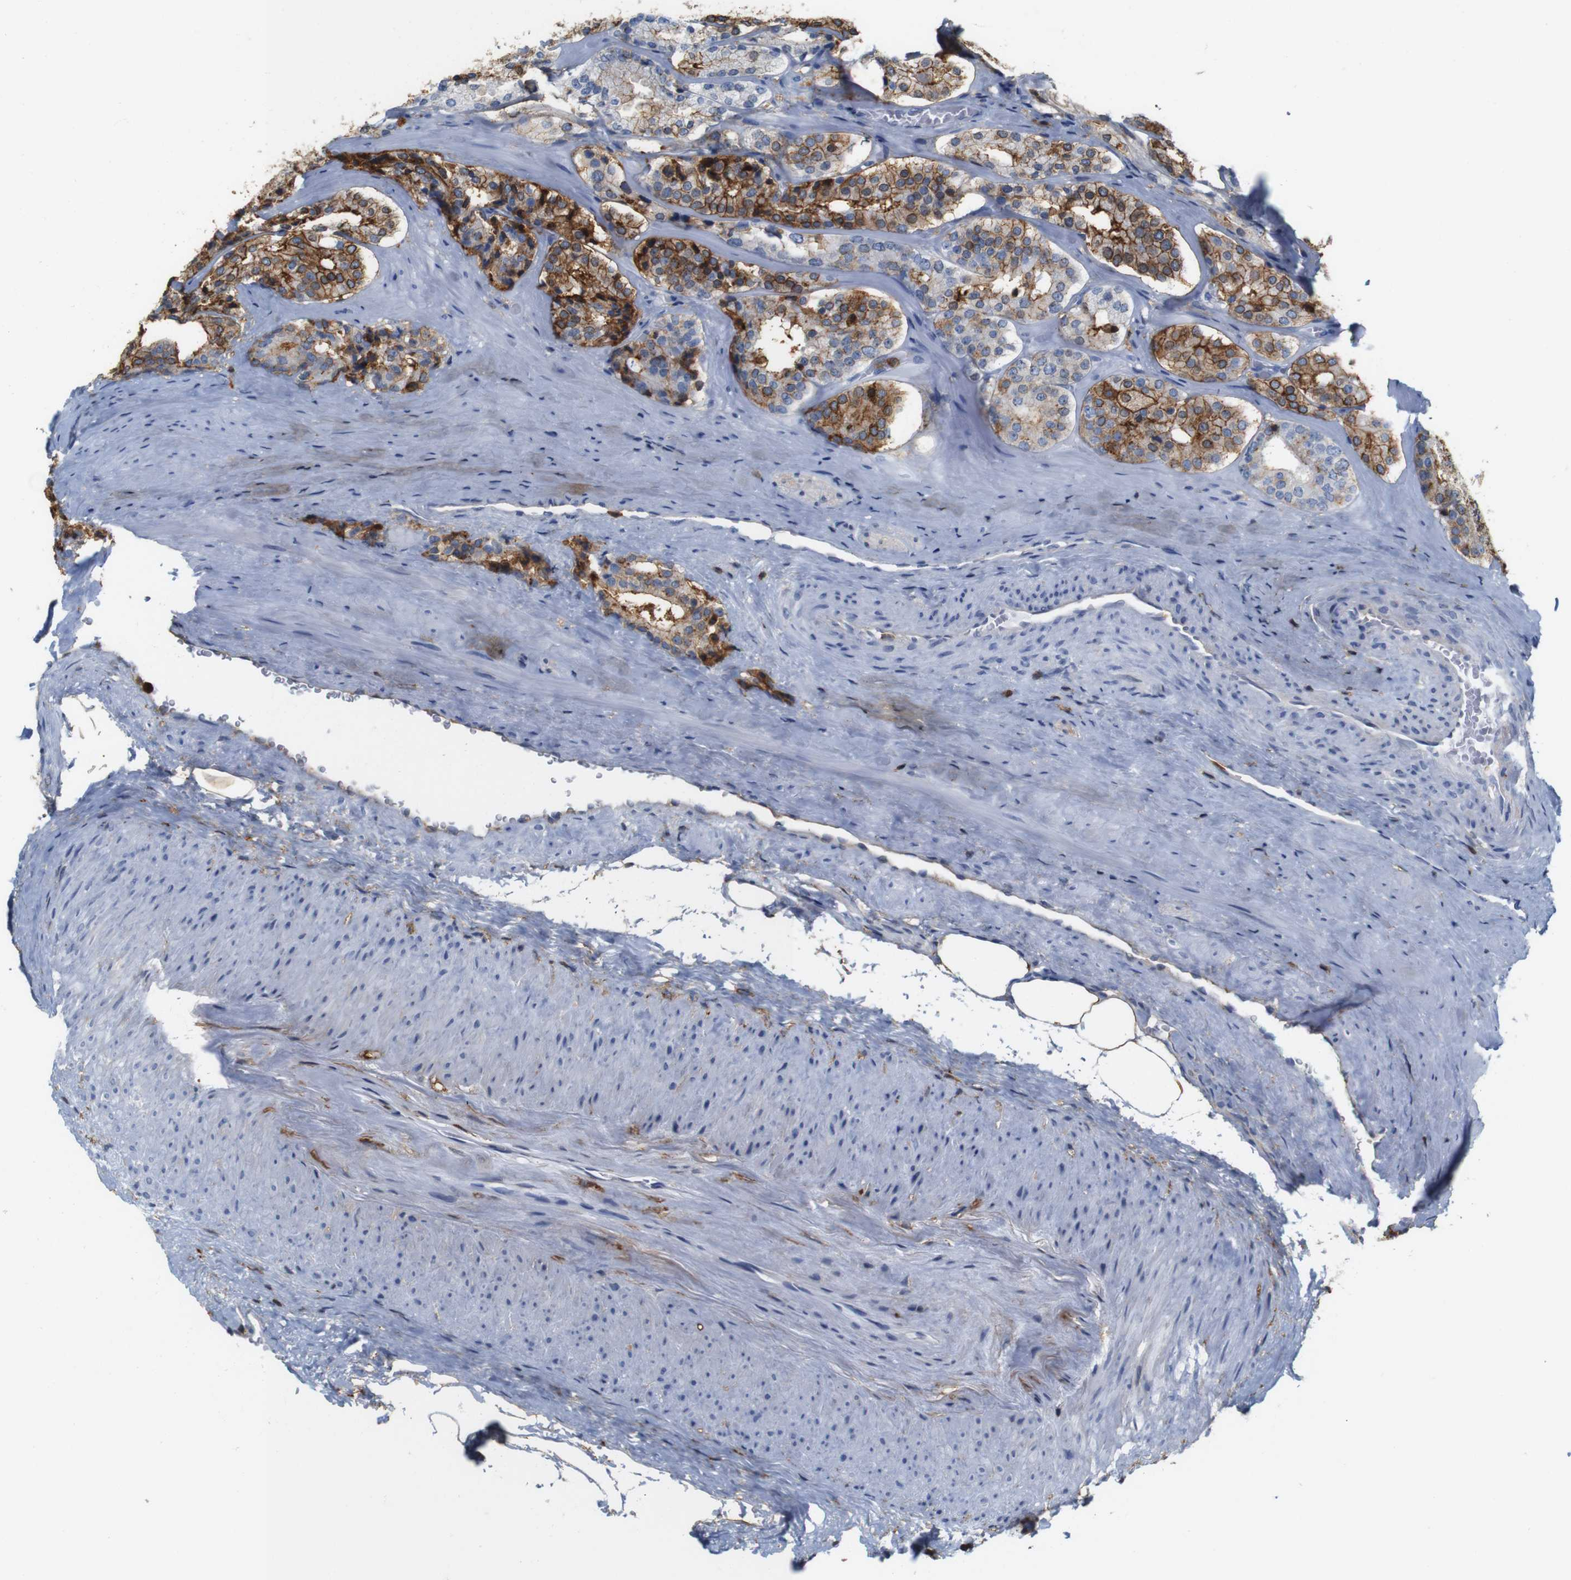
{"staining": {"intensity": "moderate", "quantity": "25%-75%", "location": "cytoplasmic/membranous"}, "tissue": "prostate cancer", "cell_type": "Tumor cells", "image_type": "cancer", "snomed": [{"axis": "morphology", "description": "Adenocarcinoma, High grade"}, {"axis": "topography", "description": "Prostate"}], "caption": "Immunohistochemical staining of prostate cancer reveals medium levels of moderate cytoplasmic/membranous staining in about 25%-75% of tumor cells.", "gene": "ANXA1", "patient": {"sex": "male", "age": 60}}